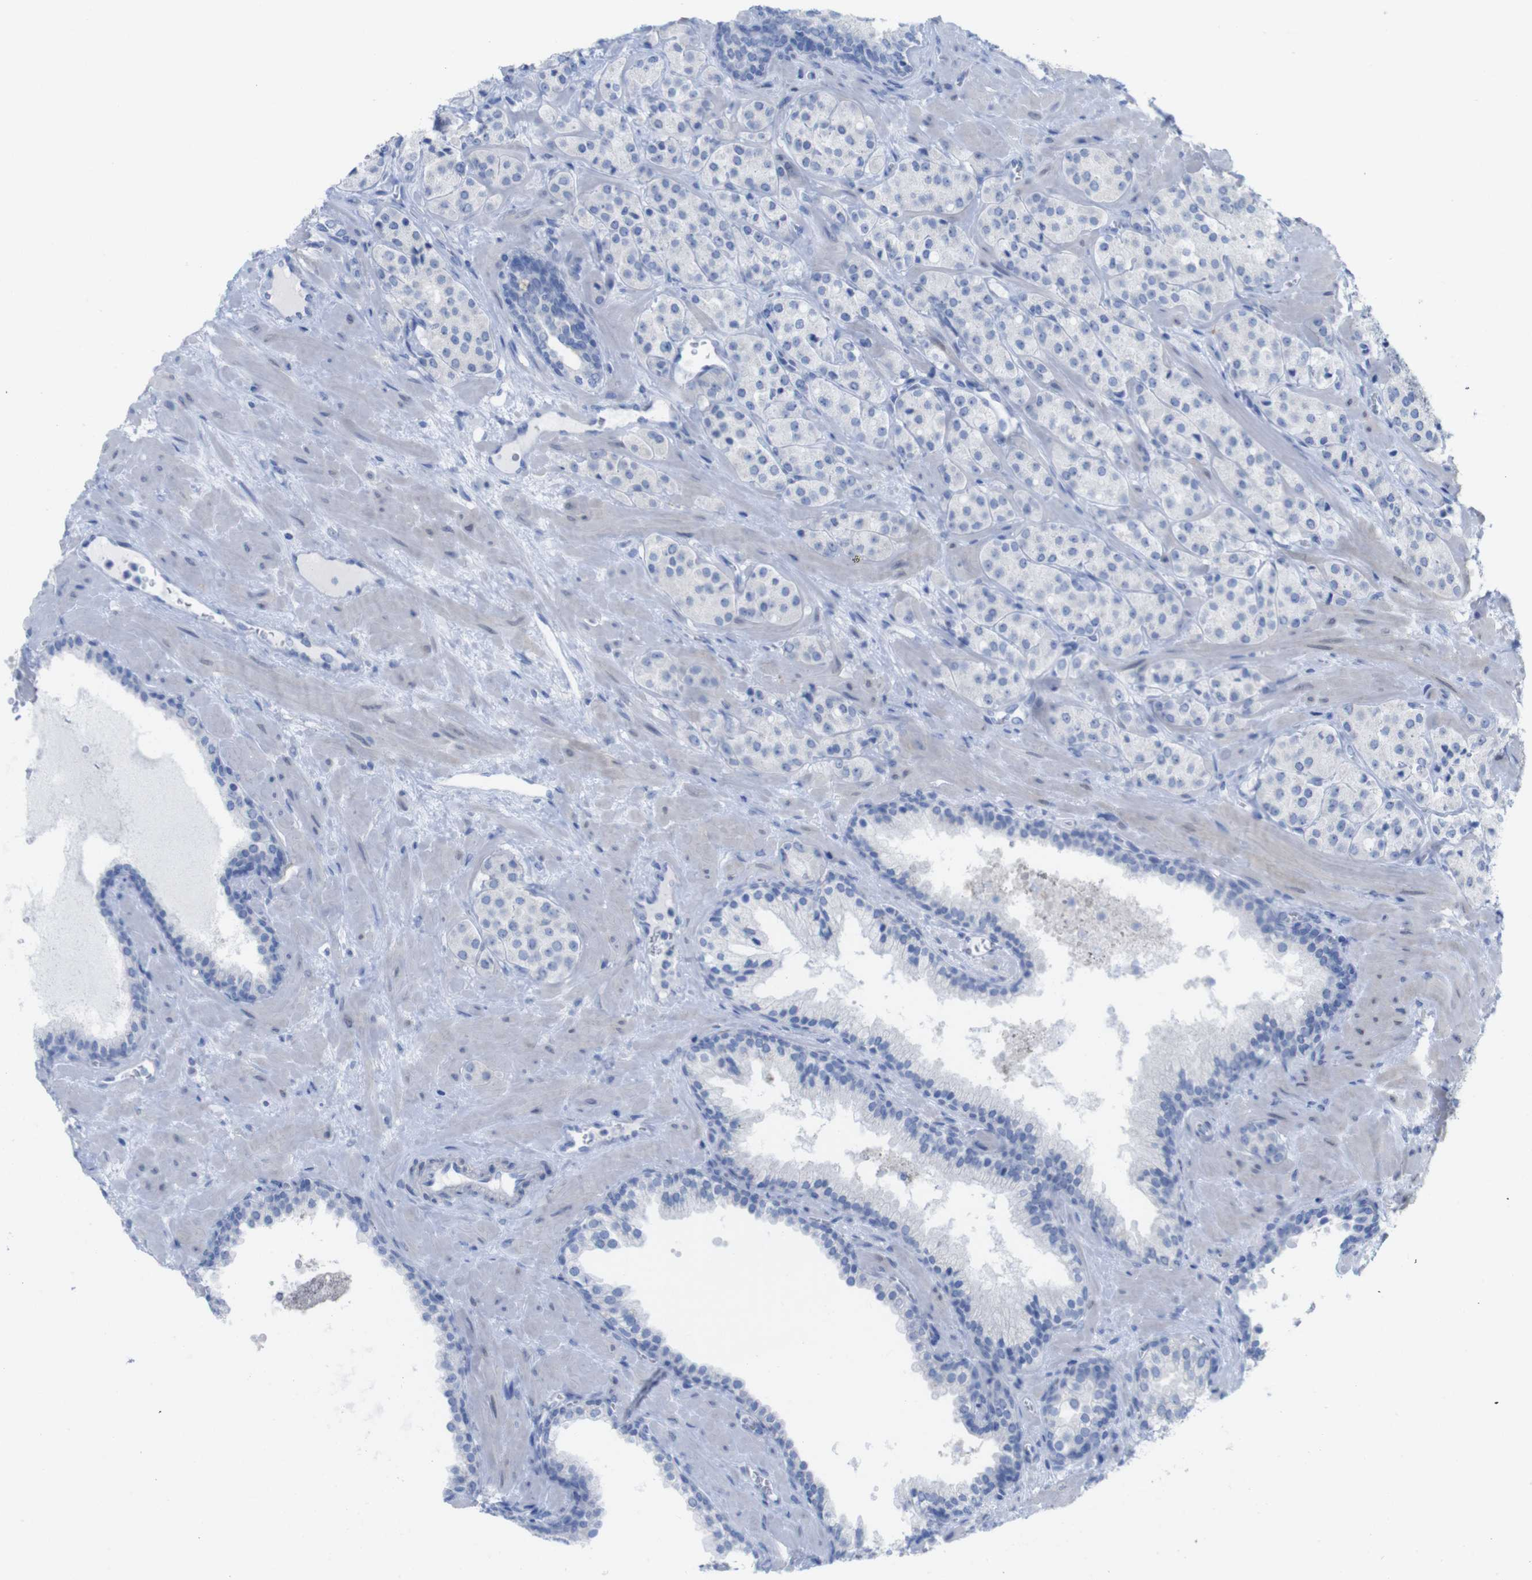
{"staining": {"intensity": "negative", "quantity": "none", "location": "none"}, "tissue": "prostate cancer", "cell_type": "Tumor cells", "image_type": "cancer", "snomed": [{"axis": "morphology", "description": "Adenocarcinoma, High grade"}, {"axis": "topography", "description": "Prostate"}], "caption": "High magnification brightfield microscopy of prostate cancer stained with DAB (brown) and counterstained with hematoxylin (blue): tumor cells show no significant staining.", "gene": "PNMA1", "patient": {"sex": "male", "age": 64}}